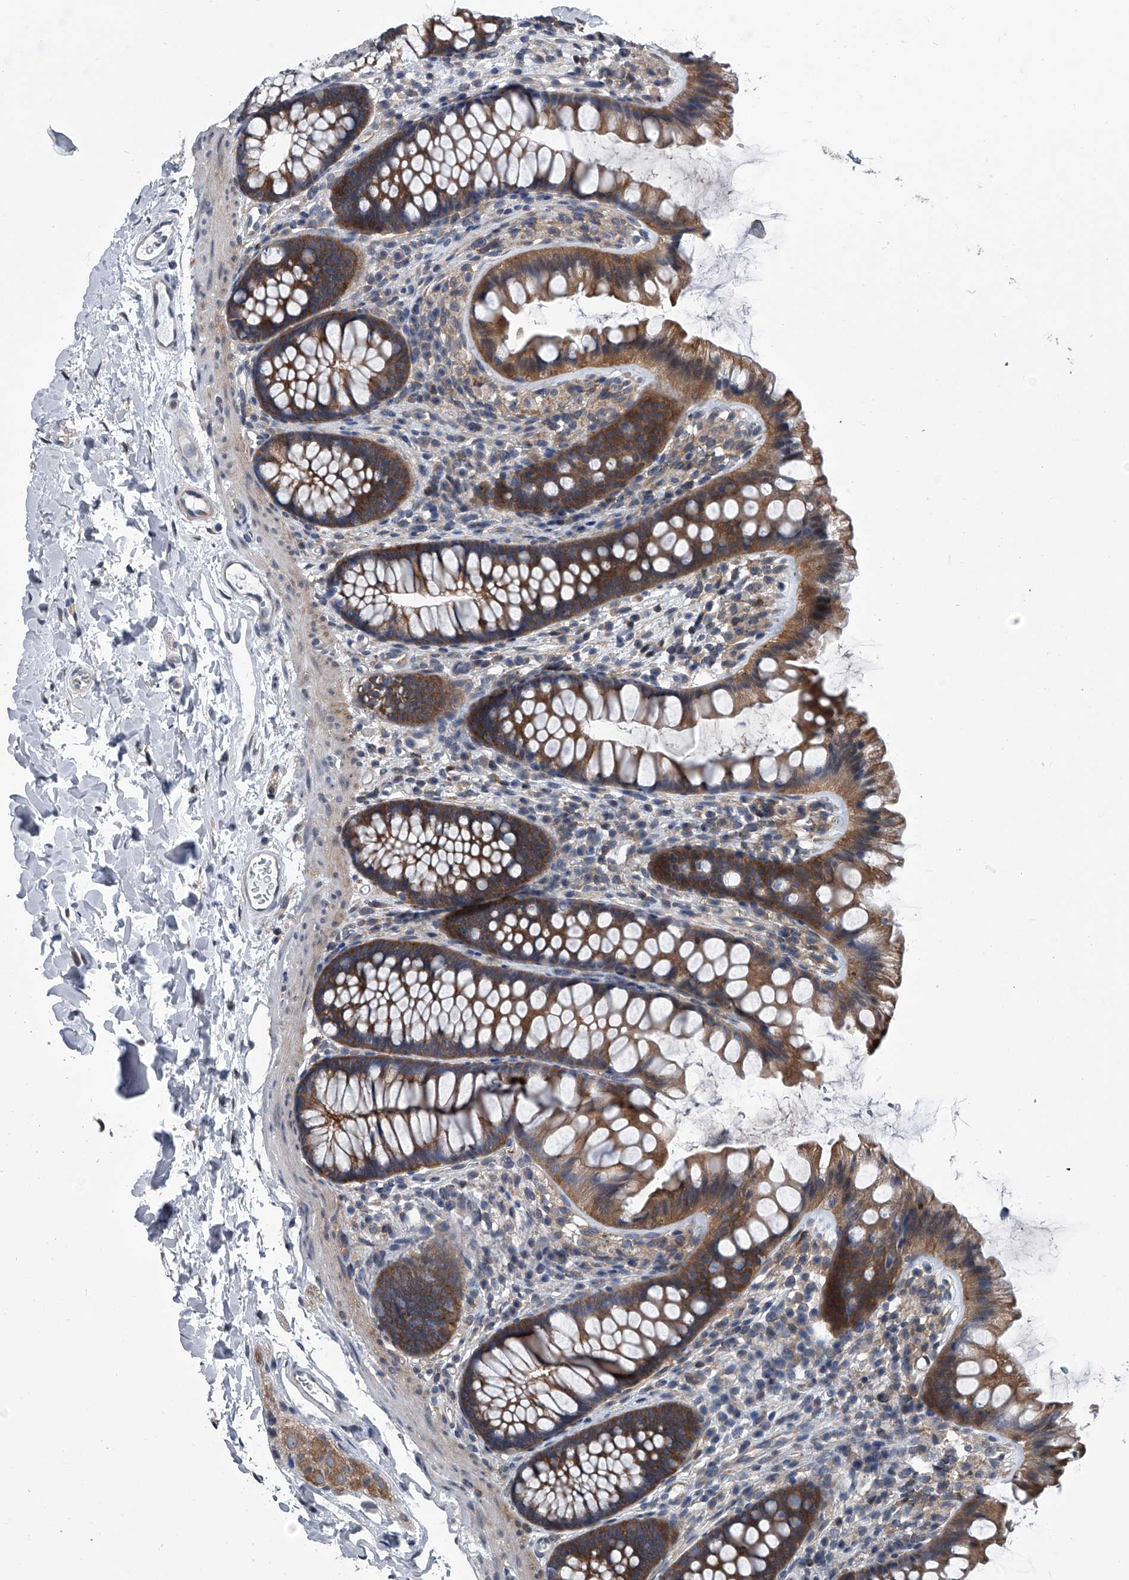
{"staining": {"intensity": "negative", "quantity": "none", "location": "none"}, "tissue": "colon", "cell_type": "Endothelial cells", "image_type": "normal", "snomed": [{"axis": "morphology", "description": "Normal tissue, NOS"}, {"axis": "topography", "description": "Colon"}], "caption": "A high-resolution micrograph shows immunohistochemistry staining of normal colon, which displays no significant positivity in endothelial cells. (DAB immunohistochemistry (IHC) visualized using brightfield microscopy, high magnification).", "gene": "PPP2R5D", "patient": {"sex": "female", "age": 62}}